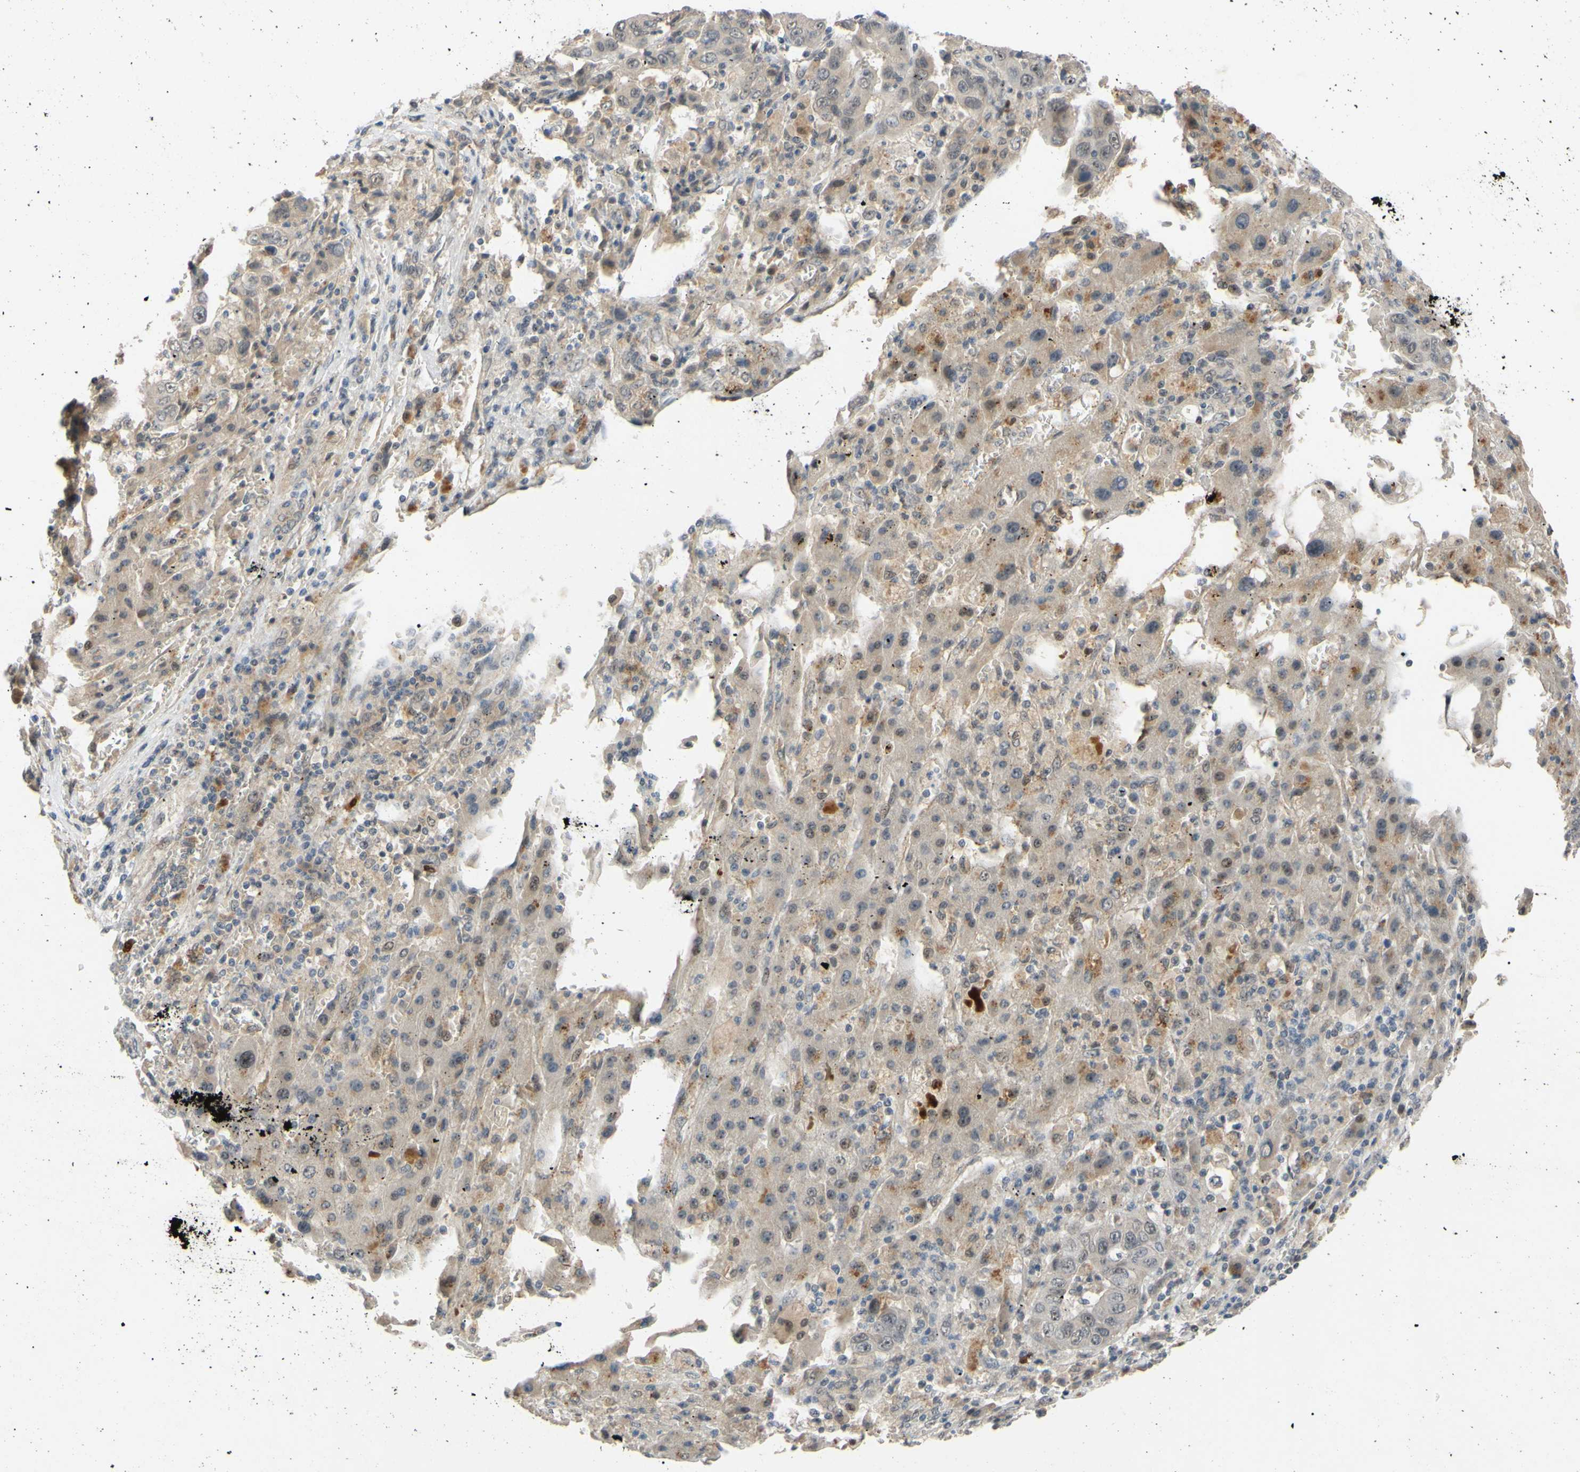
{"staining": {"intensity": "weak", "quantity": "25%-75%", "location": "cytoplasmic/membranous"}, "tissue": "liver cancer", "cell_type": "Tumor cells", "image_type": "cancer", "snomed": [{"axis": "morphology", "description": "Cholangiocarcinoma"}, {"axis": "topography", "description": "Liver"}], "caption": "DAB immunohistochemical staining of cholangiocarcinoma (liver) exhibits weak cytoplasmic/membranous protein staining in about 25%-75% of tumor cells.", "gene": "ALK", "patient": {"sex": "female", "age": 52}}